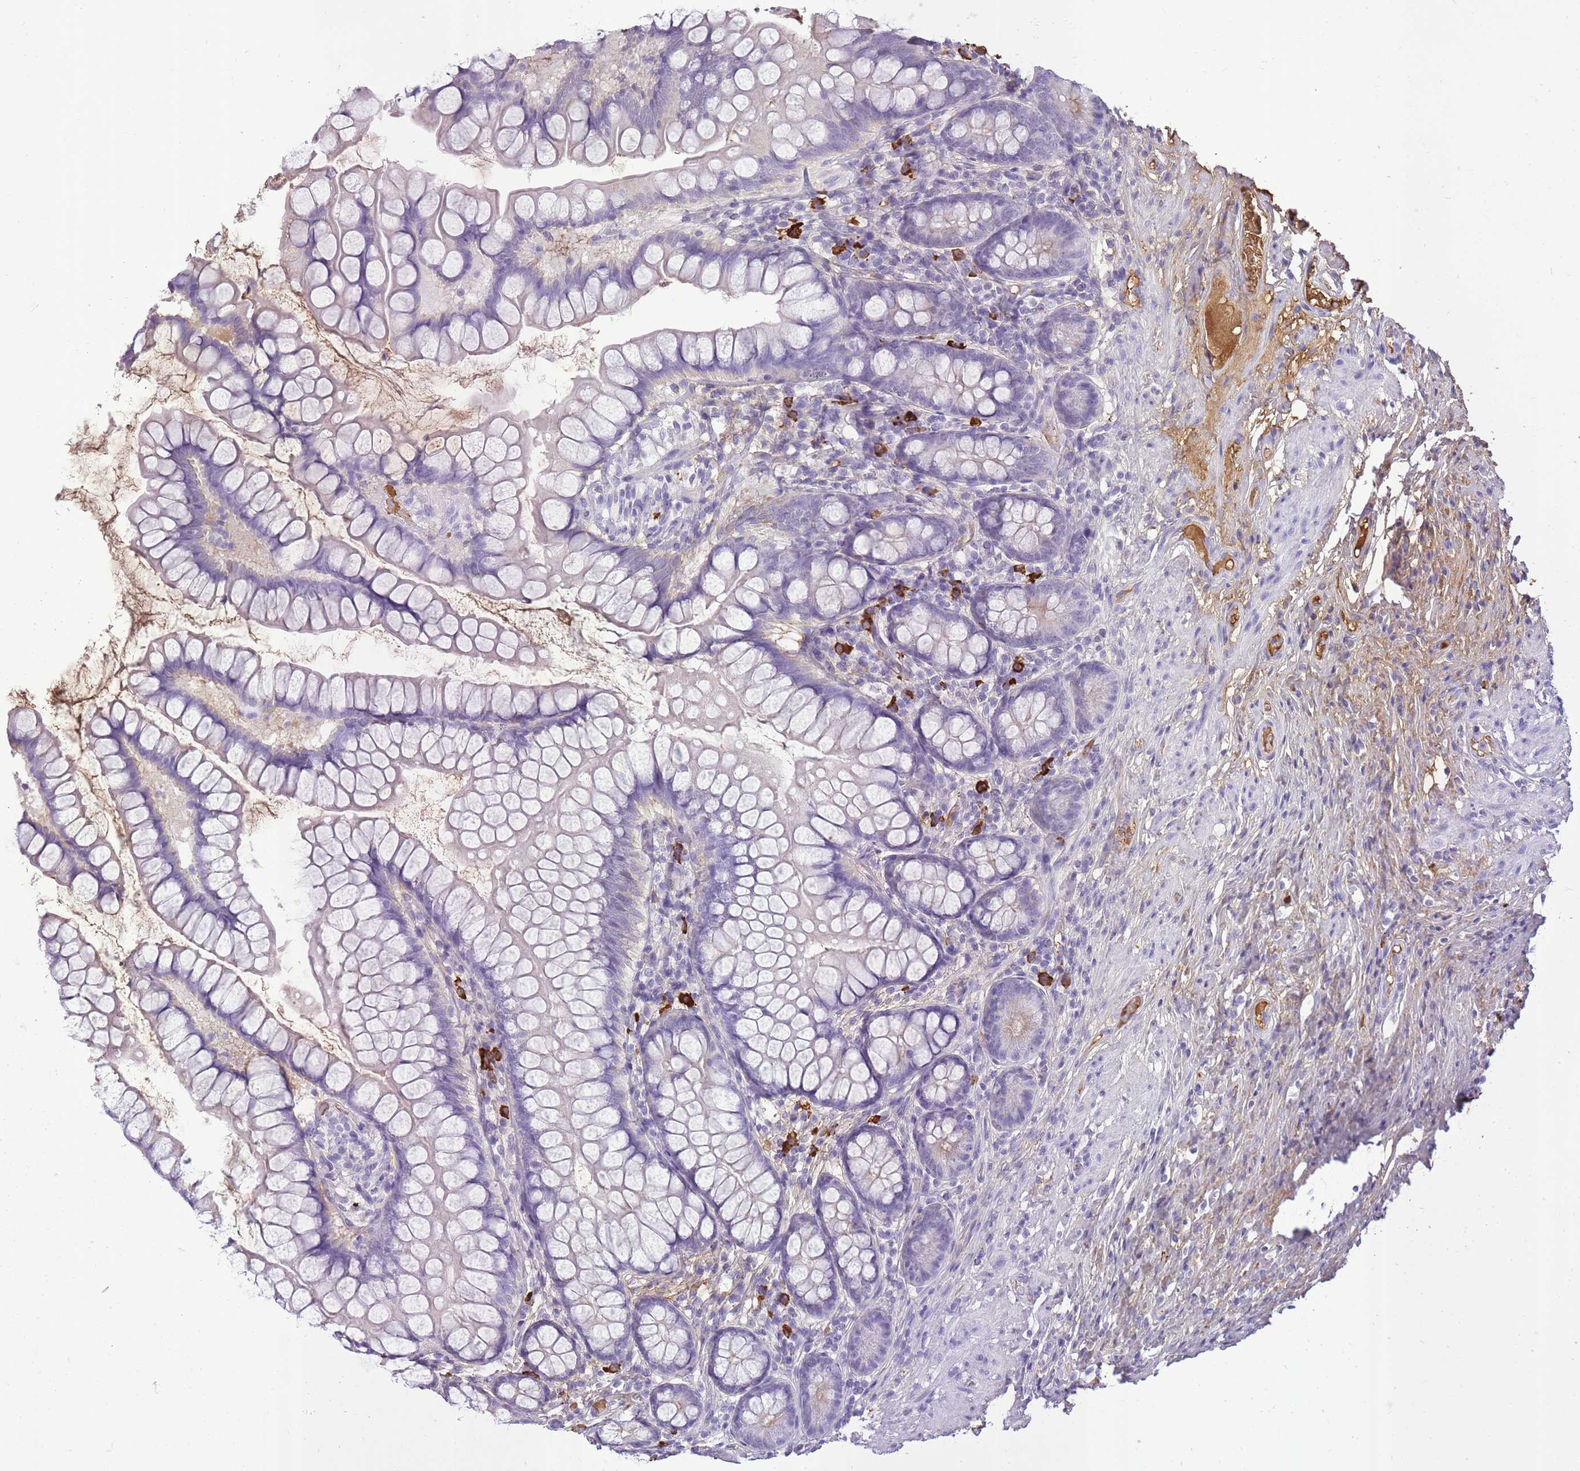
{"staining": {"intensity": "weak", "quantity": "<25%", "location": "cytoplasmic/membranous"}, "tissue": "small intestine", "cell_type": "Glandular cells", "image_type": "normal", "snomed": [{"axis": "morphology", "description": "Normal tissue, NOS"}, {"axis": "topography", "description": "Small intestine"}], "caption": "A photomicrograph of small intestine stained for a protein displays no brown staining in glandular cells. (Brightfield microscopy of DAB immunohistochemistry (IHC) at high magnification).", "gene": "IGKV1", "patient": {"sex": "male", "age": 70}}